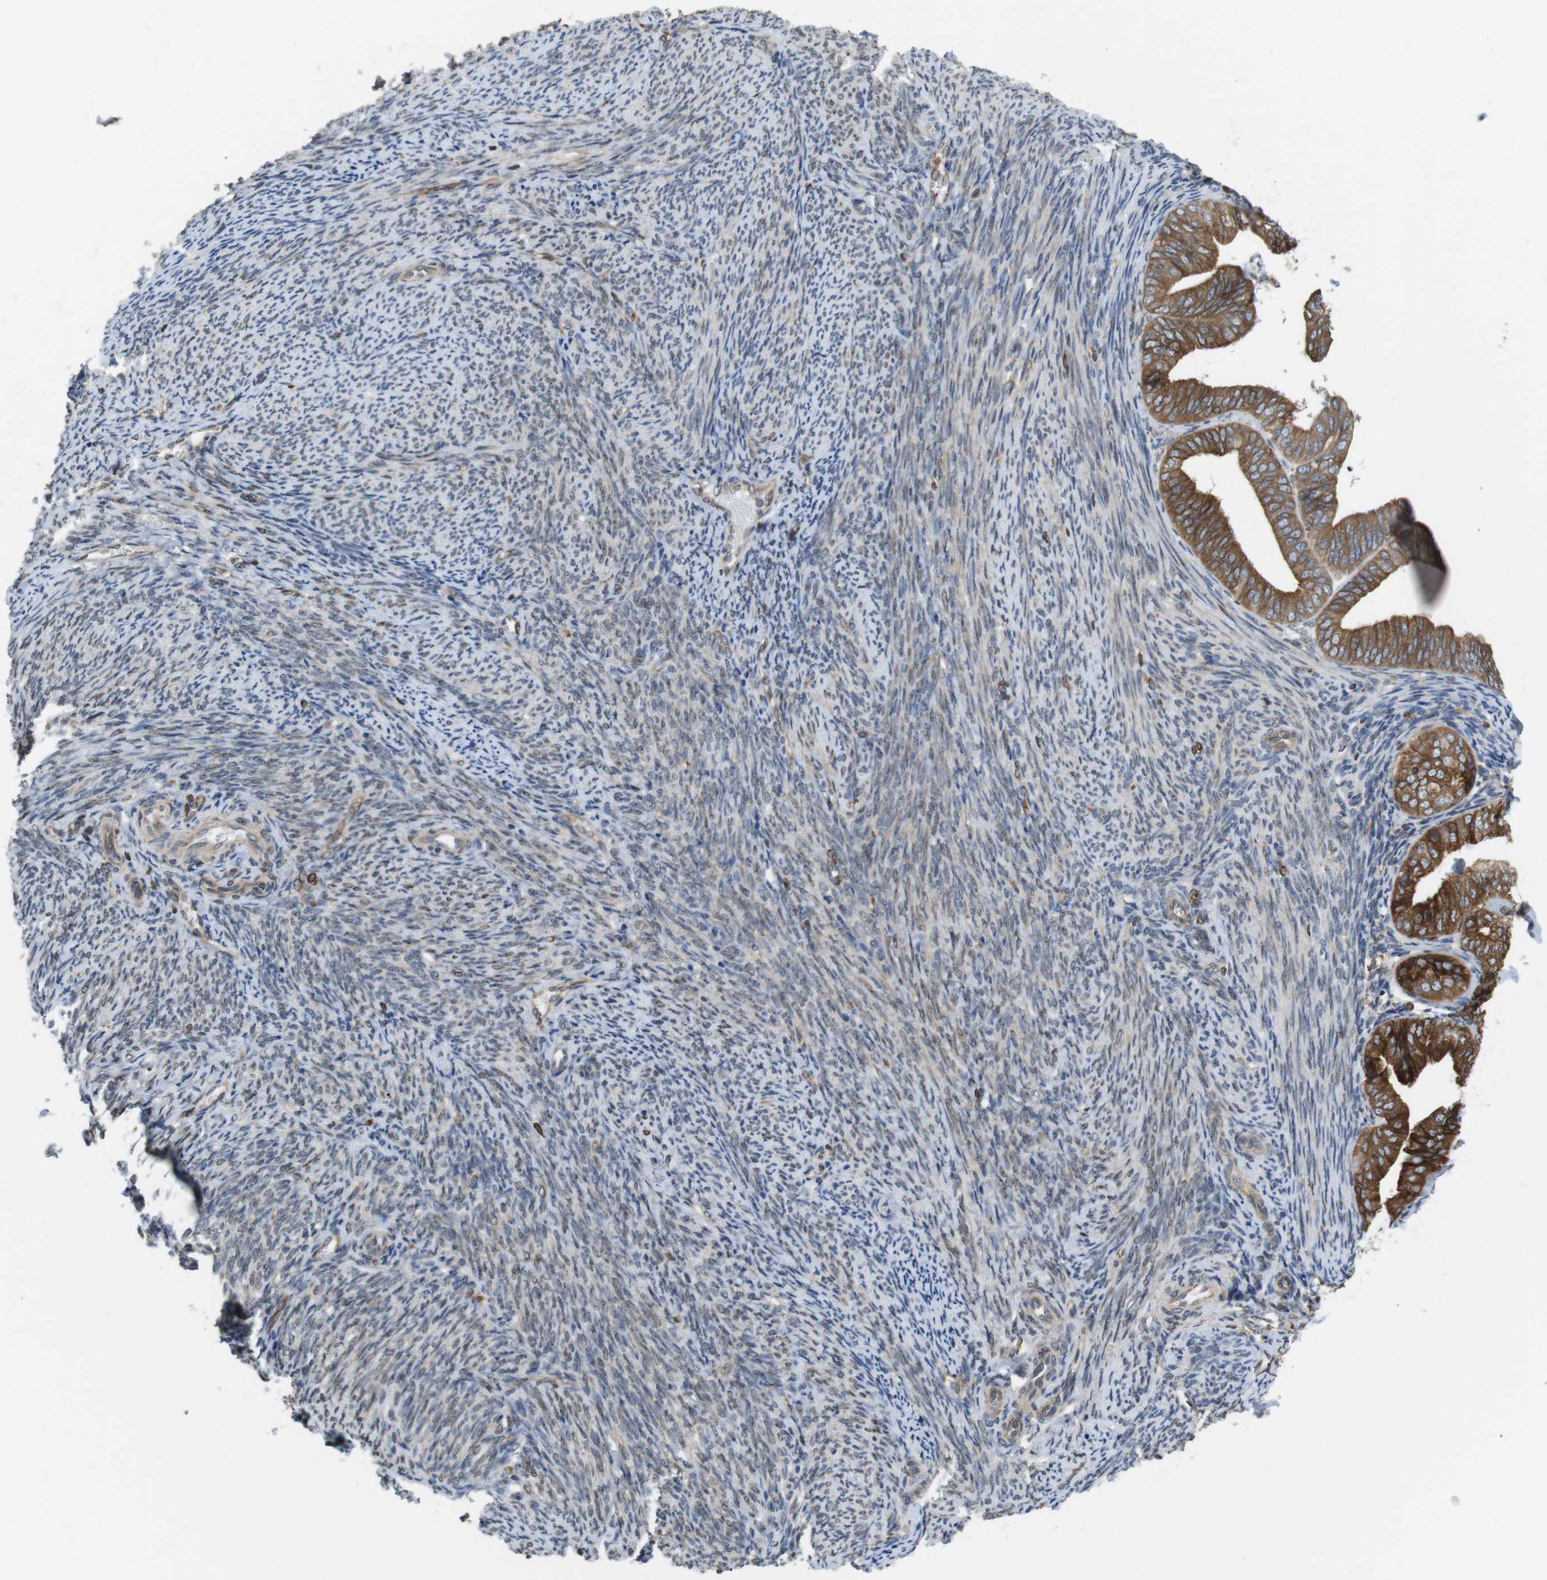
{"staining": {"intensity": "strong", "quantity": ">75%", "location": "cytoplasmic/membranous"}, "tissue": "endometrial cancer", "cell_type": "Tumor cells", "image_type": "cancer", "snomed": [{"axis": "morphology", "description": "Adenocarcinoma, NOS"}, {"axis": "topography", "description": "Endometrium"}], "caption": "A brown stain highlights strong cytoplasmic/membranous expression of a protein in endometrial cancer tumor cells. (DAB IHC with brightfield microscopy, high magnification).", "gene": "ARL6IP5", "patient": {"sex": "female", "age": 63}}